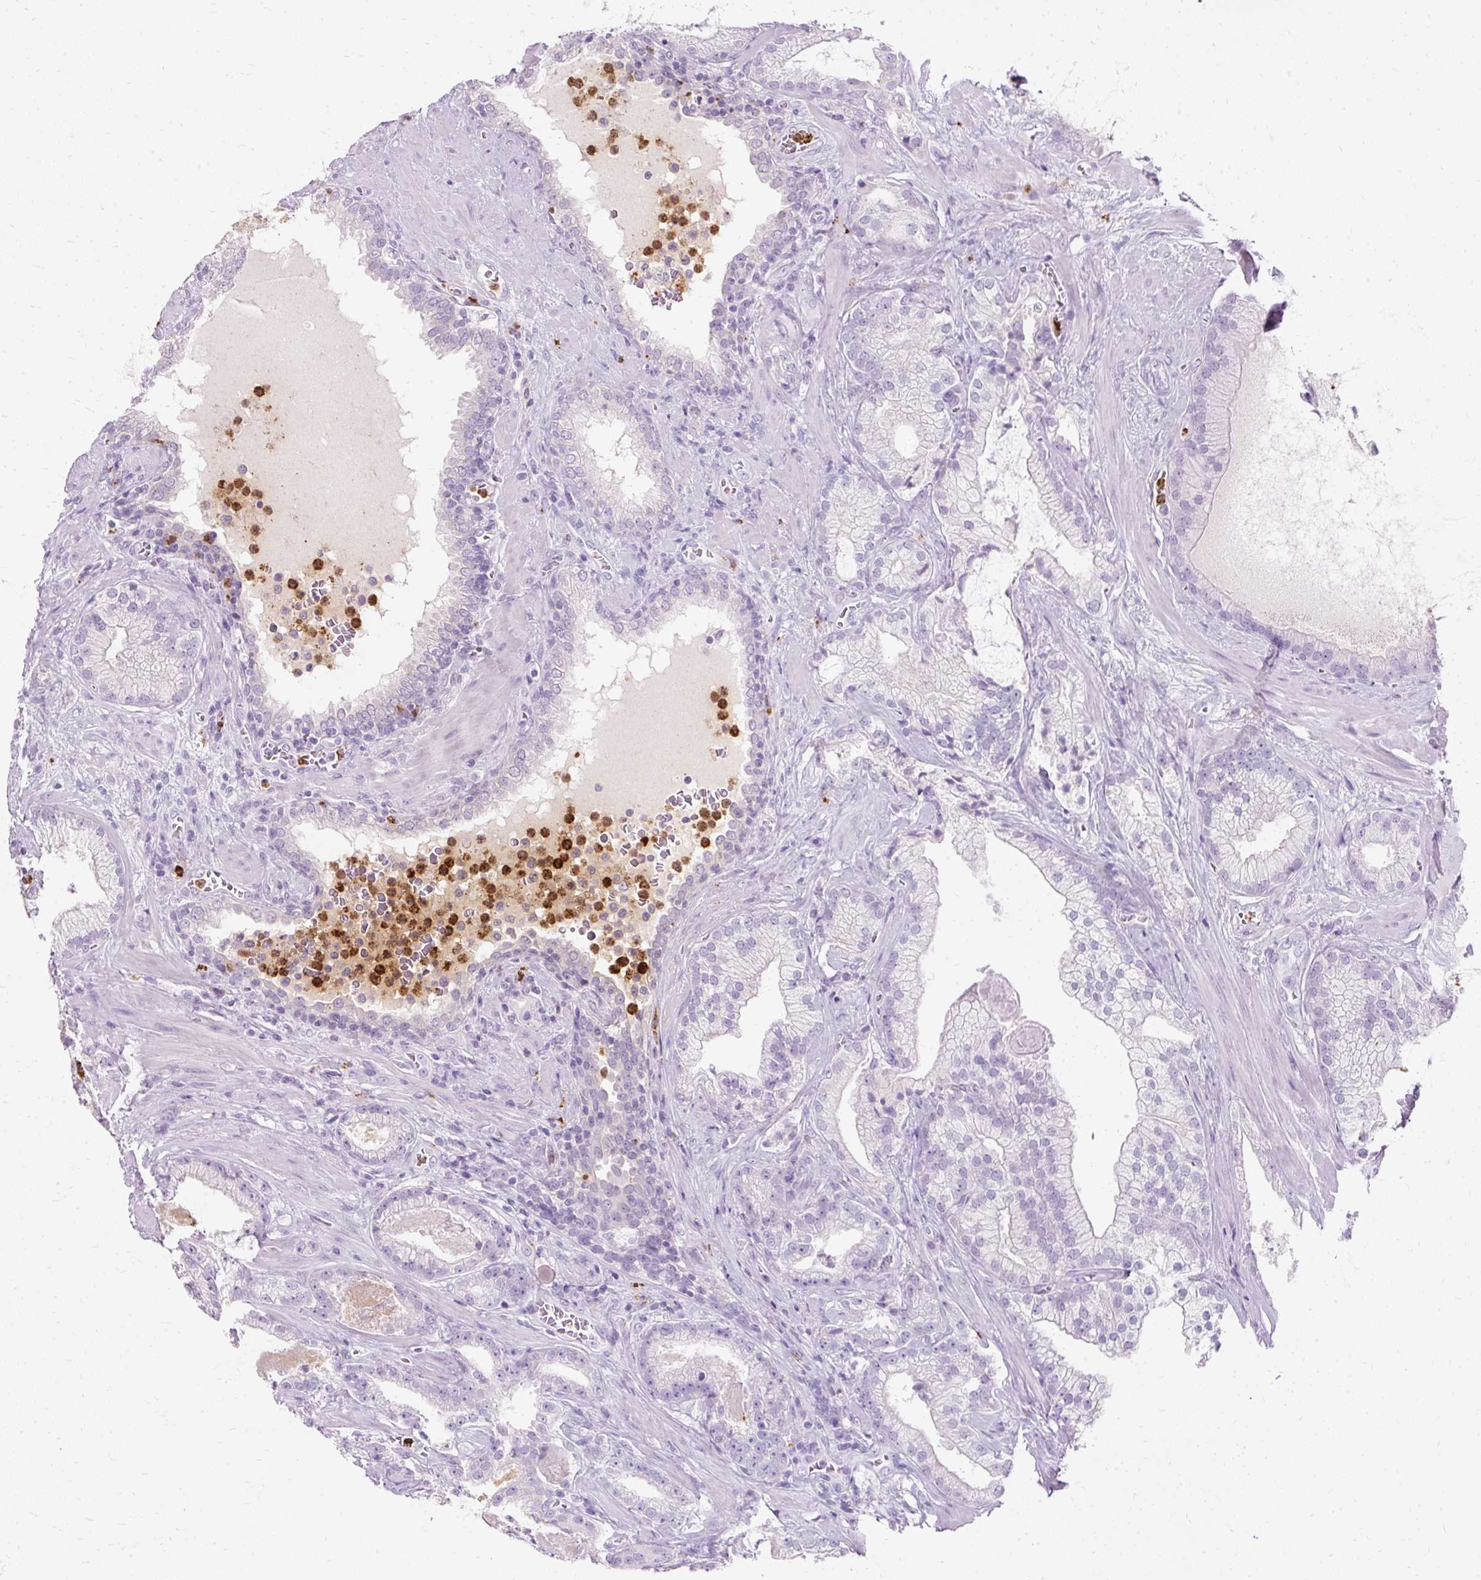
{"staining": {"intensity": "negative", "quantity": "none", "location": "none"}, "tissue": "prostate cancer", "cell_type": "Tumor cells", "image_type": "cancer", "snomed": [{"axis": "morphology", "description": "Adenocarcinoma, High grade"}, {"axis": "topography", "description": "Prostate"}], "caption": "This photomicrograph is of prostate cancer stained with immunohistochemistry to label a protein in brown with the nuclei are counter-stained blue. There is no staining in tumor cells.", "gene": "DEFA1", "patient": {"sex": "male", "age": 68}}